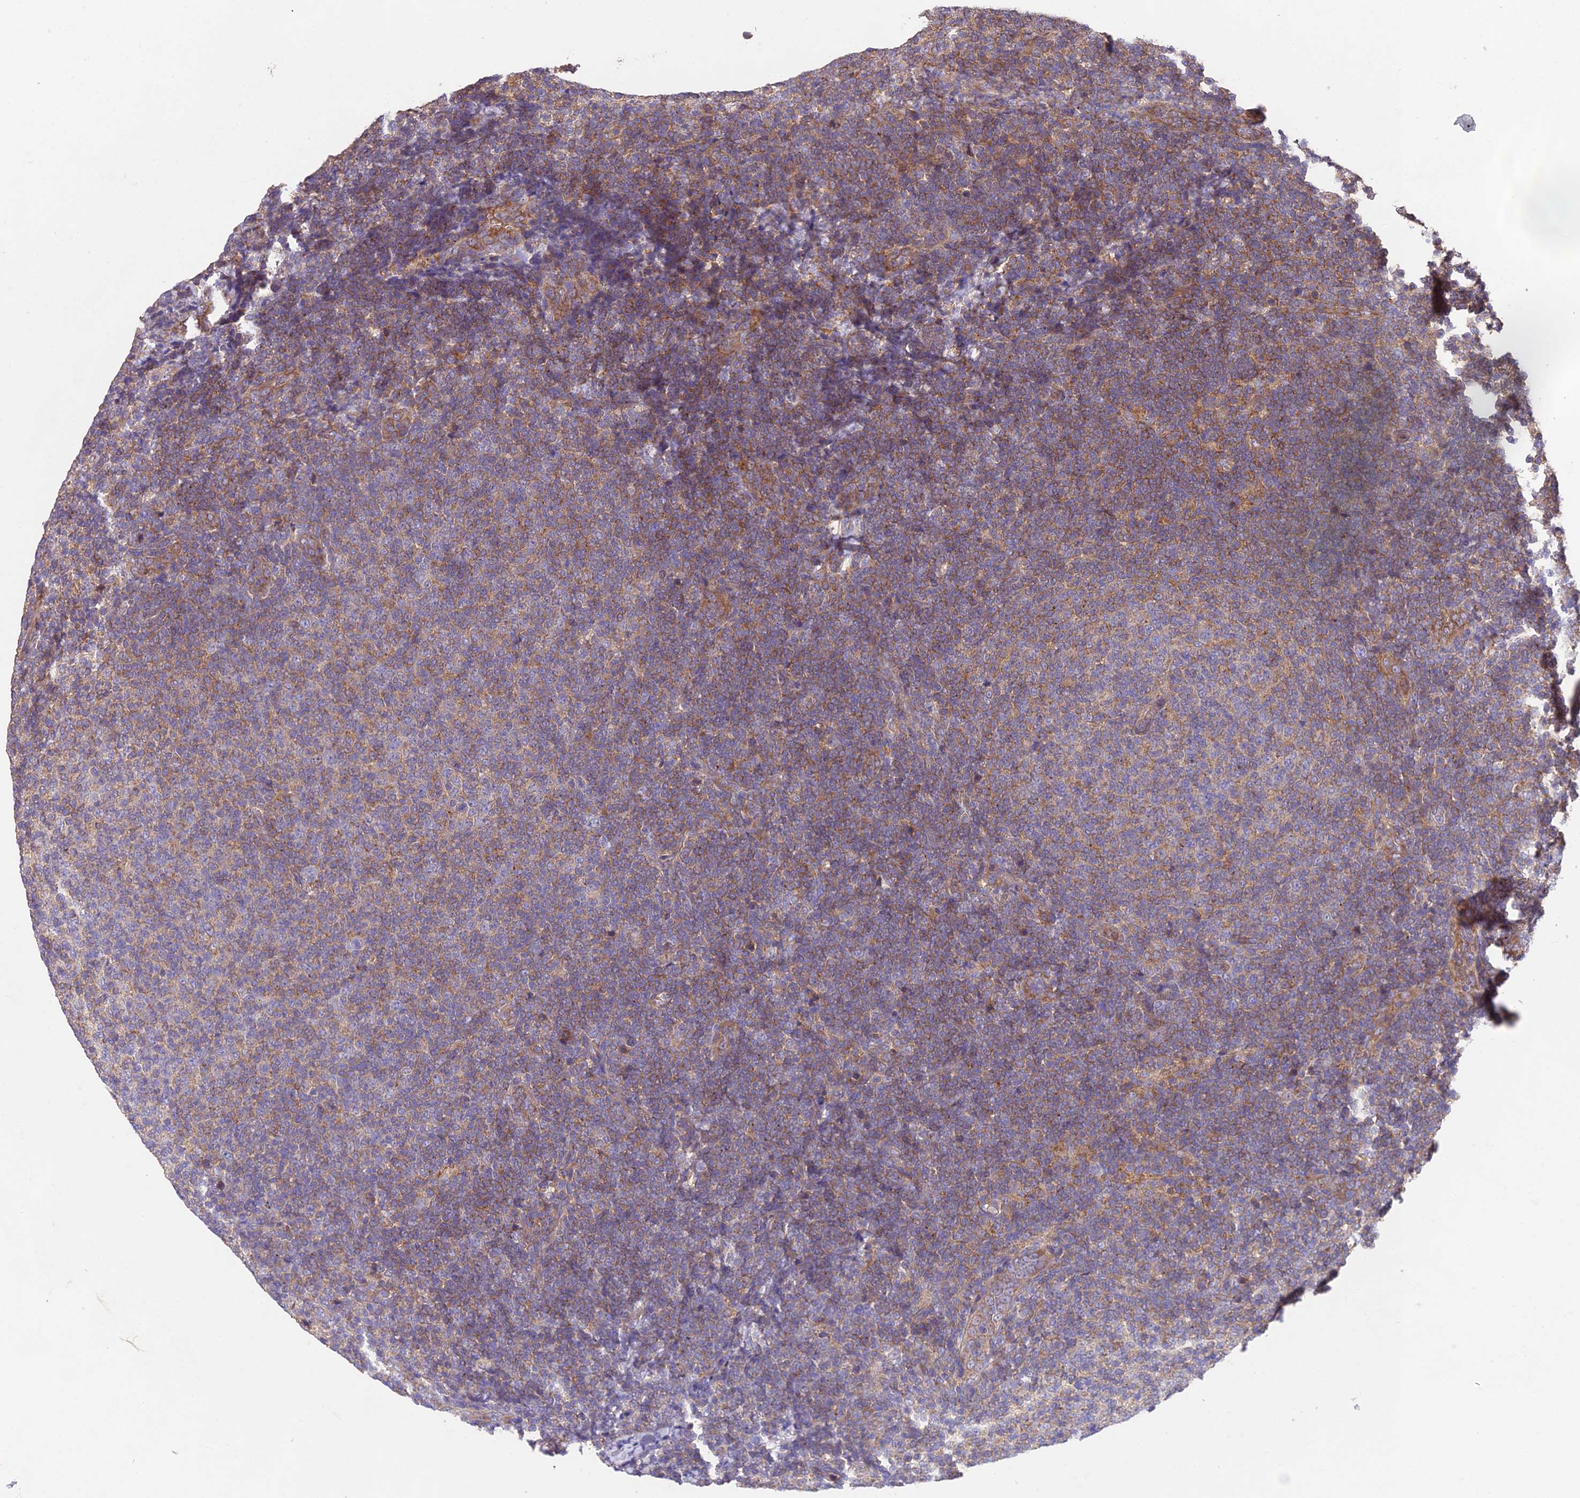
{"staining": {"intensity": "moderate", "quantity": ">75%", "location": "cytoplasmic/membranous"}, "tissue": "lymphoma", "cell_type": "Tumor cells", "image_type": "cancer", "snomed": [{"axis": "morphology", "description": "Malignant lymphoma, non-Hodgkin's type, Low grade"}, {"axis": "topography", "description": "Lymph node"}], "caption": "Malignant lymphoma, non-Hodgkin's type (low-grade) tissue exhibits moderate cytoplasmic/membranous expression in about >75% of tumor cells", "gene": "BLOC1S4", "patient": {"sex": "male", "age": 66}}